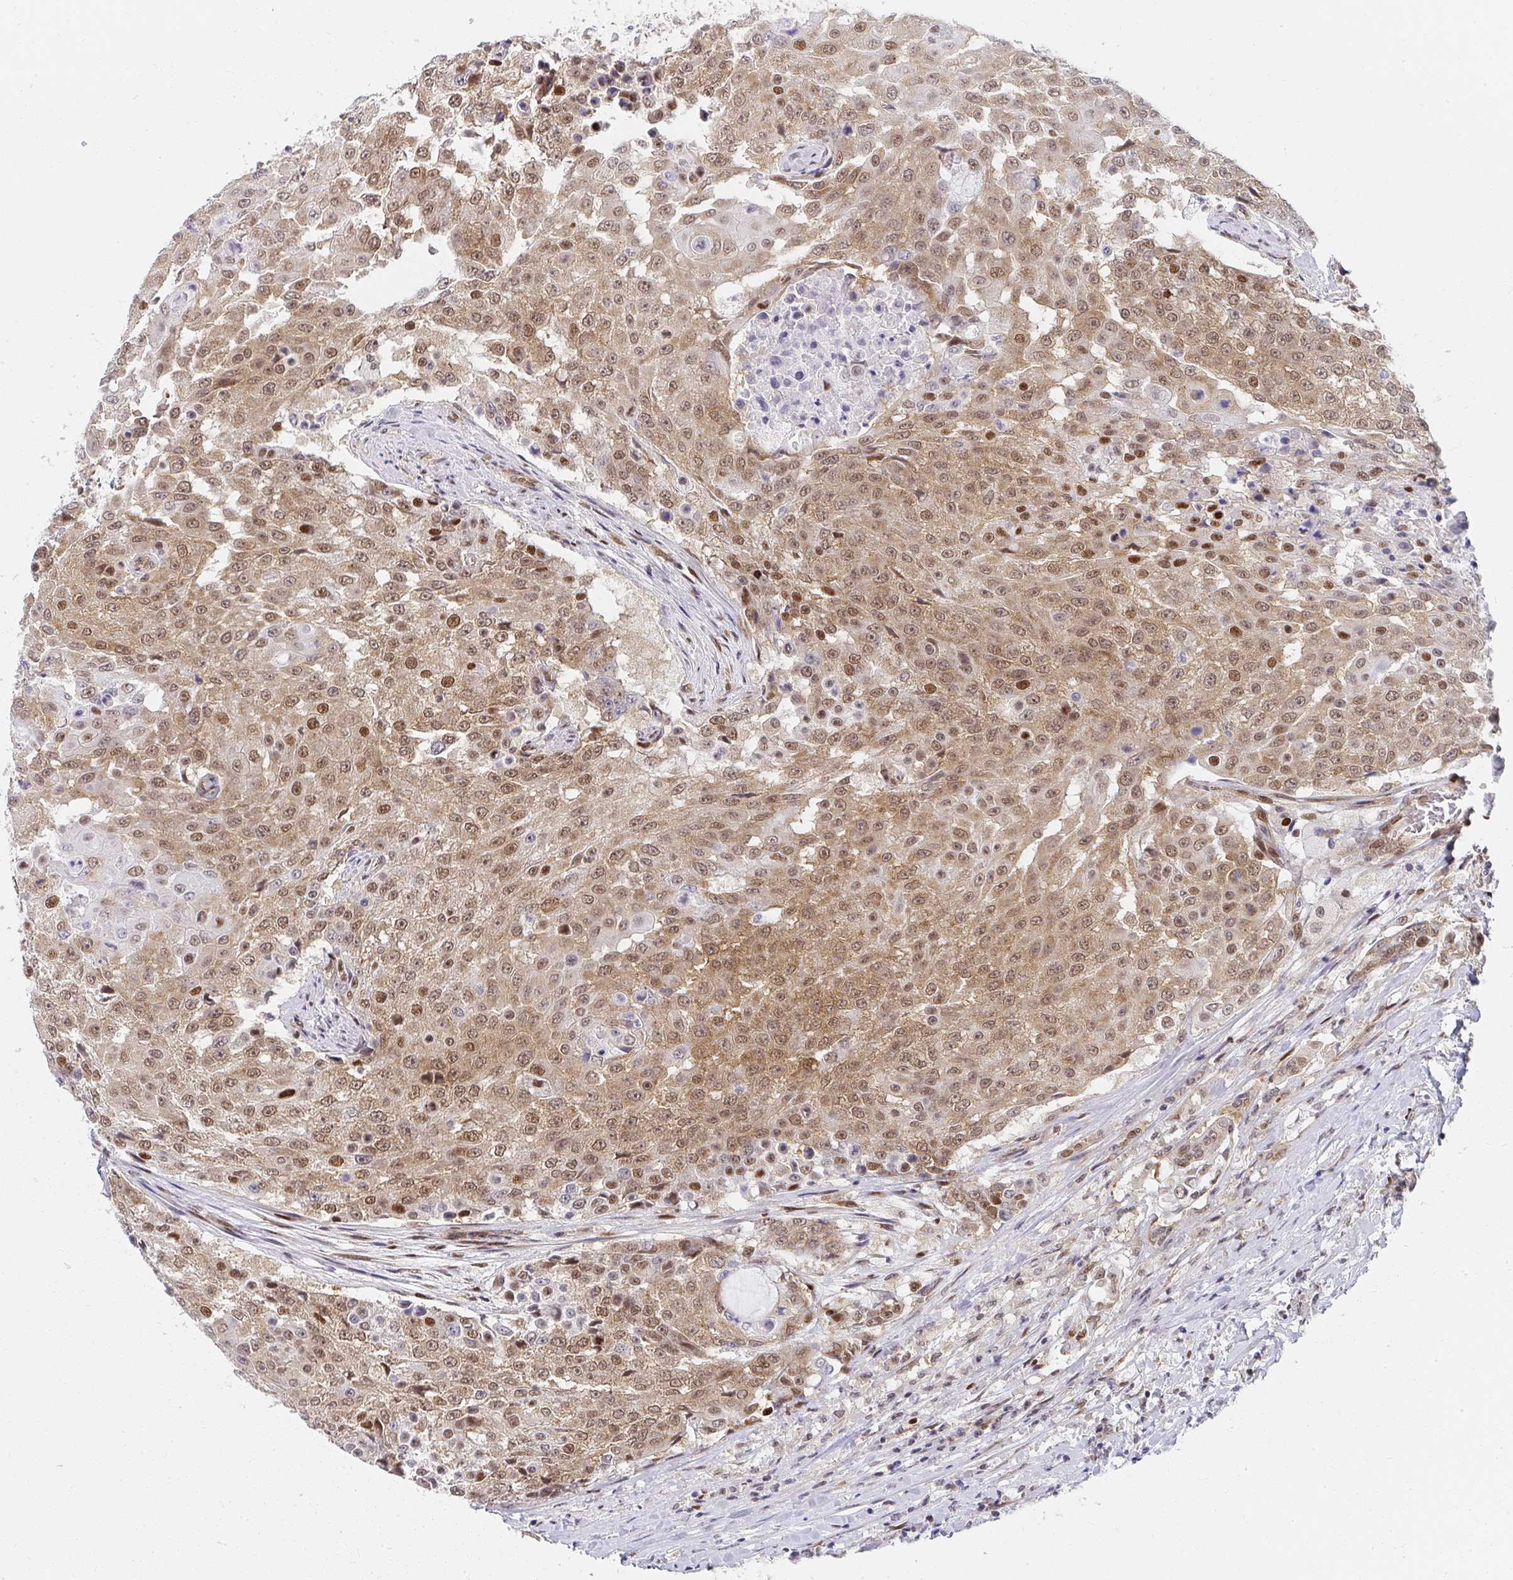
{"staining": {"intensity": "moderate", "quantity": ">75%", "location": "cytoplasmic/membranous,nuclear"}, "tissue": "urothelial cancer", "cell_type": "Tumor cells", "image_type": "cancer", "snomed": [{"axis": "morphology", "description": "Urothelial carcinoma, High grade"}, {"axis": "topography", "description": "Urinary bladder"}], "caption": "Protein staining by immunohistochemistry (IHC) shows moderate cytoplasmic/membranous and nuclear positivity in approximately >75% of tumor cells in urothelial cancer. The protein of interest is shown in brown color, while the nuclei are stained blue.", "gene": "SYNCRIP", "patient": {"sex": "female", "age": 63}}